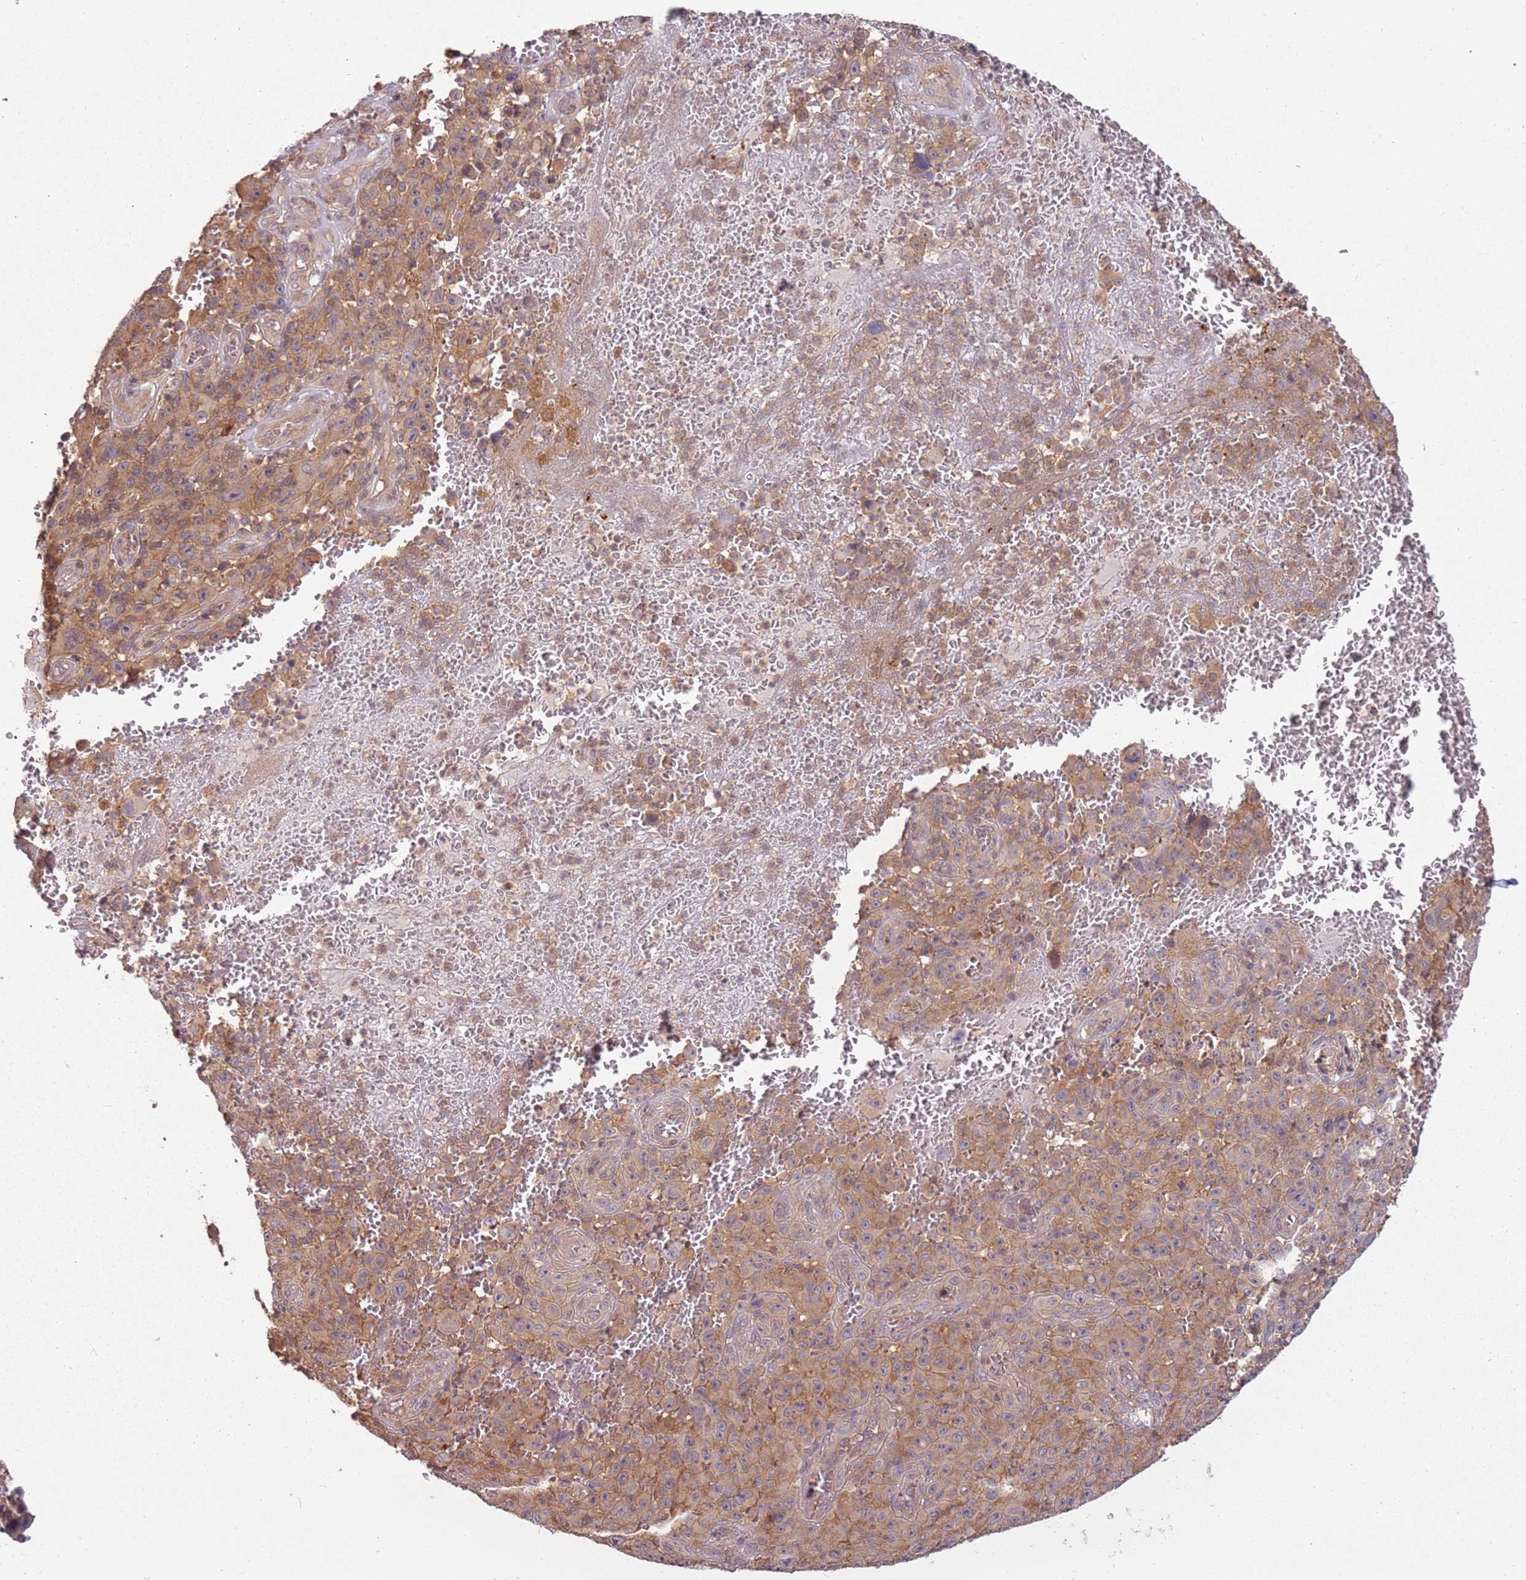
{"staining": {"intensity": "moderate", "quantity": ">75%", "location": "cytoplasmic/membranous"}, "tissue": "melanoma", "cell_type": "Tumor cells", "image_type": "cancer", "snomed": [{"axis": "morphology", "description": "Malignant melanoma, NOS"}, {"axis": "topography", "description": "Skin"}], "caption": "Melanoma stained for a protein (brown) displays moderate cytoplasmic/membranous positive expression in about >75% of tumor cells.", "gene": "GSTO2", "patient": {"sex": "female", "age": 82}}